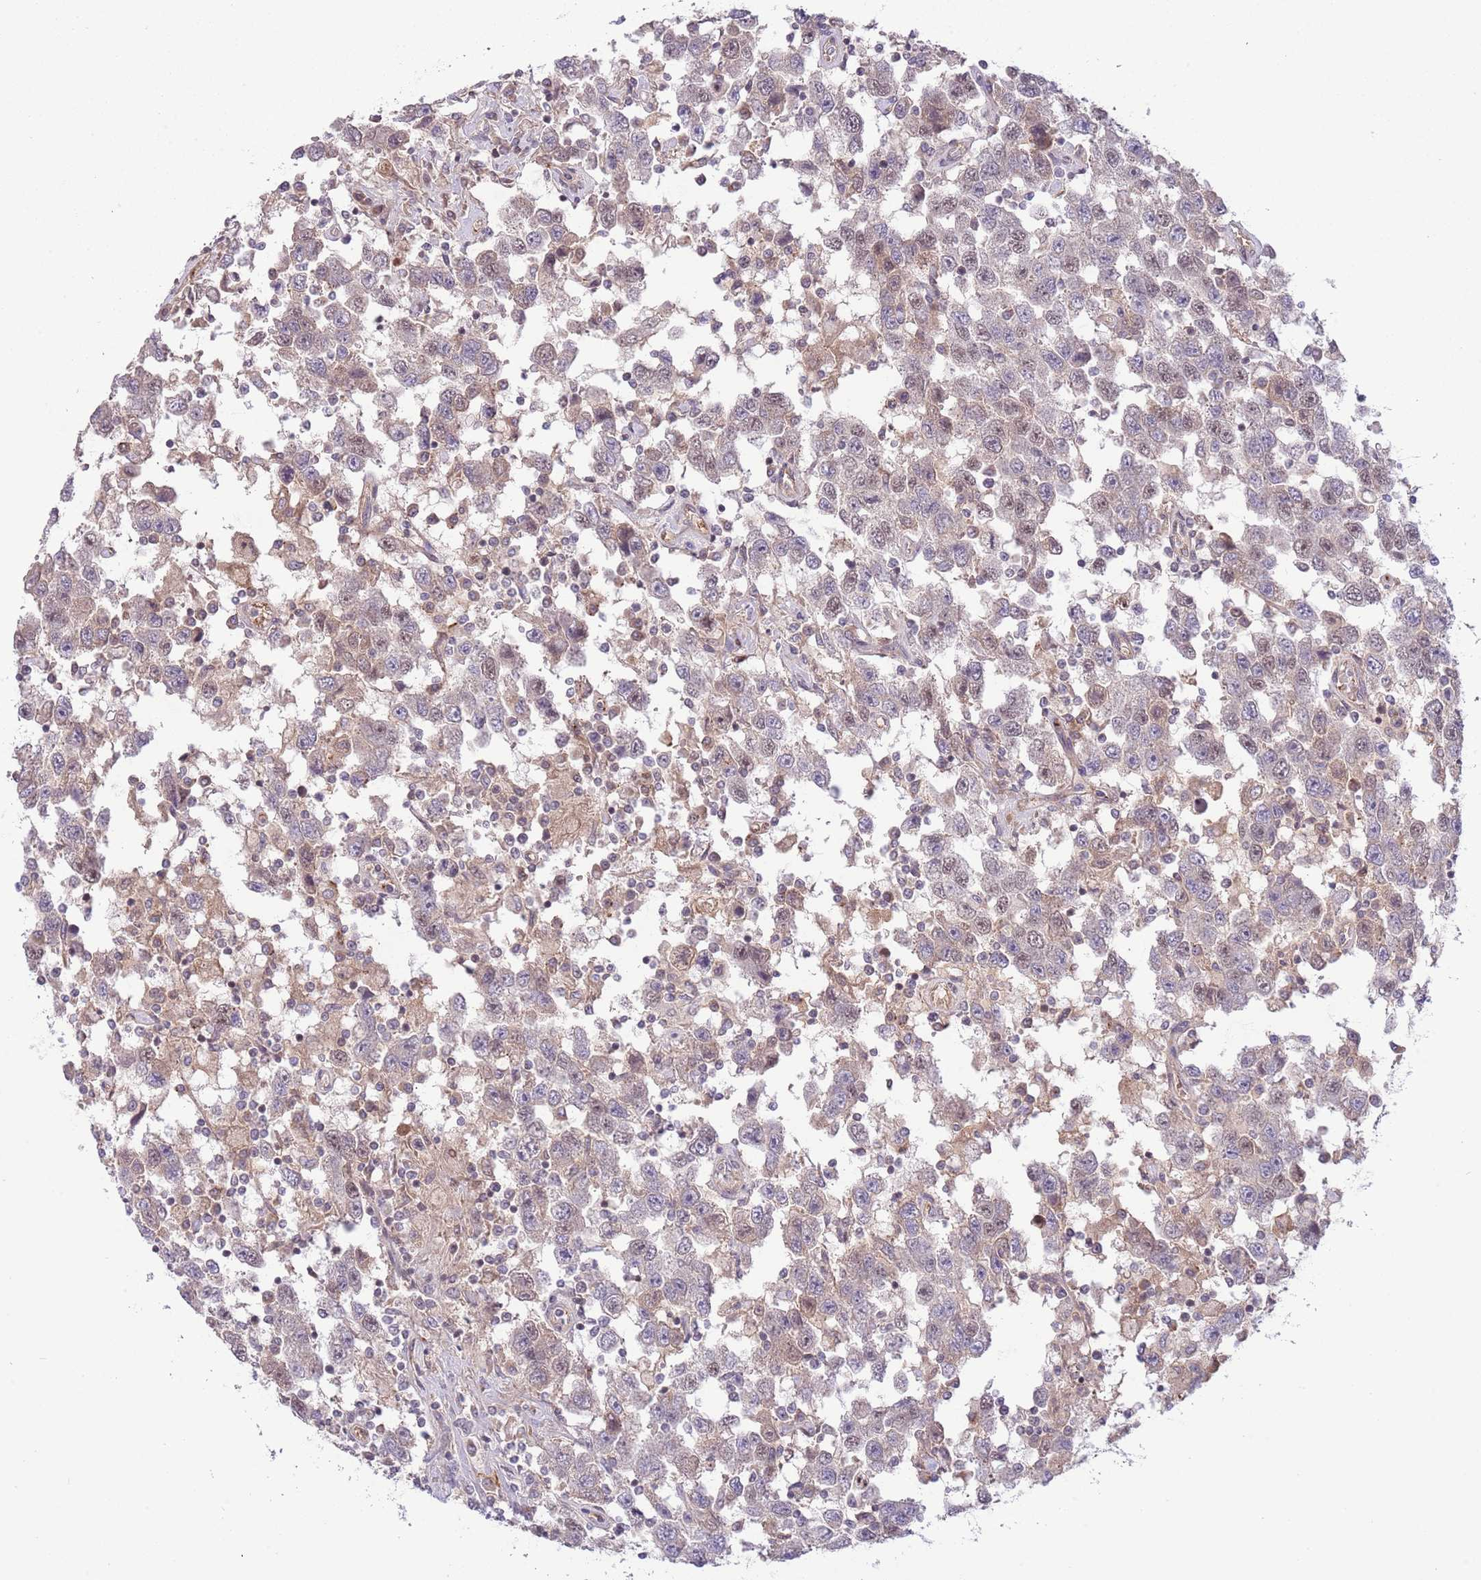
{"staining": {"intensity": "weak", "quantity": "25%-75%", "location": "cytoplasmic/membranous,nuclear"}, "tissue": "testis cancer", "cell_type": "Tumor cells", "image_type": "cancer", "snomed": [{"axis": "morphology", "description": "Seminoma, NOS"}, {"axis": "topography", "description": "Testis"}], "caption": "A low amount of weak cytoplasmic/membranous and nuclear staining is present in about 25%-75% of tumor cells in testis cancer (seminoma) tissue.", "gene": "DPP10", "patient": {"sex": "male", "age": 41}}